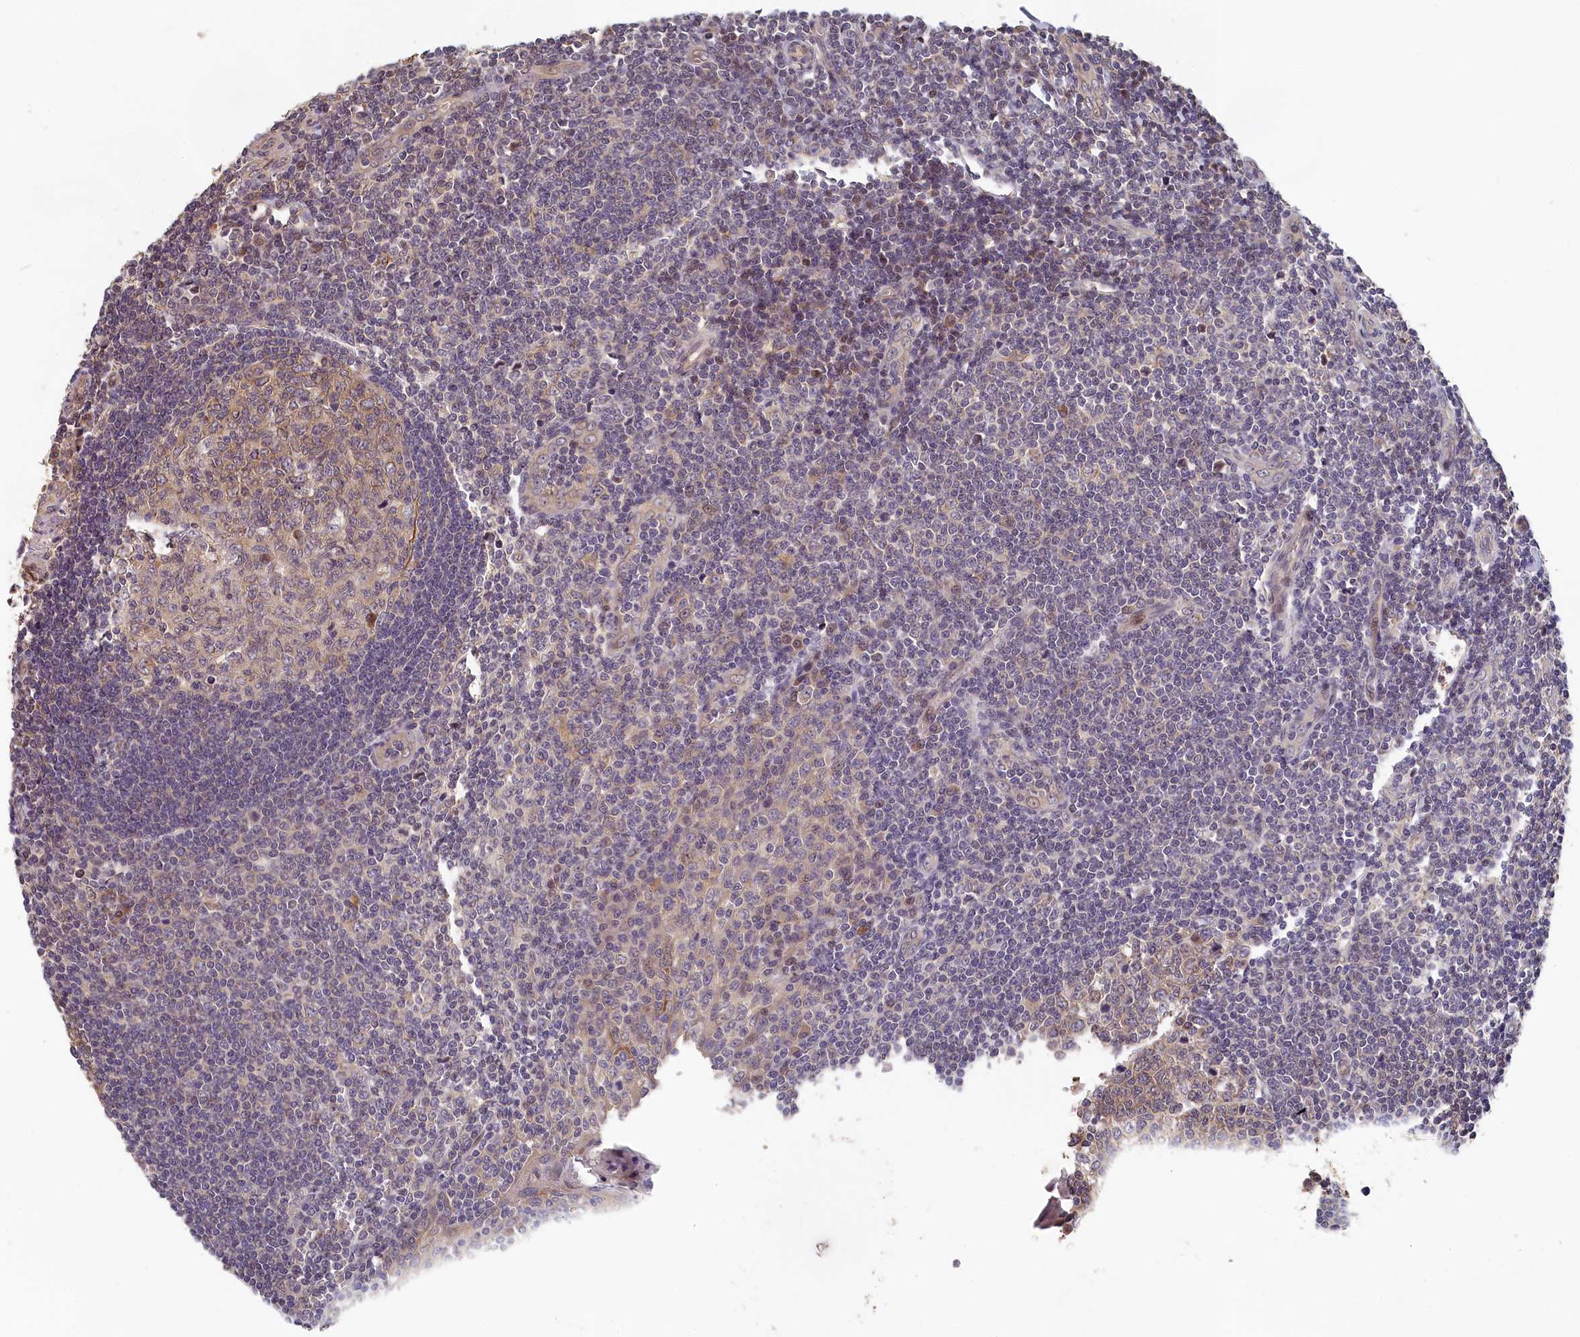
{"staining": {"intensity": "moderate", "quantity": "25%-75%", "location": "cytoplasmic/membranous"}, "tissue": "tonsil", "cell_type": "Germinal center cells", "image_type": "normal", "snomed": [{"axis": "morphology", "description": "Normal tissue, NOS"}, {"axis": "topography", "description": "Tonsil"}], "caption": "This photomicrograph demonstrates immunohistochemistry staining of unremarkable tonsil, with medium moderate cytoplasmic/membranous expression in about 25%-75% of germinal center cells.", "gene": "TMEM116", "patient": {"sex": "male", "age": 27}}